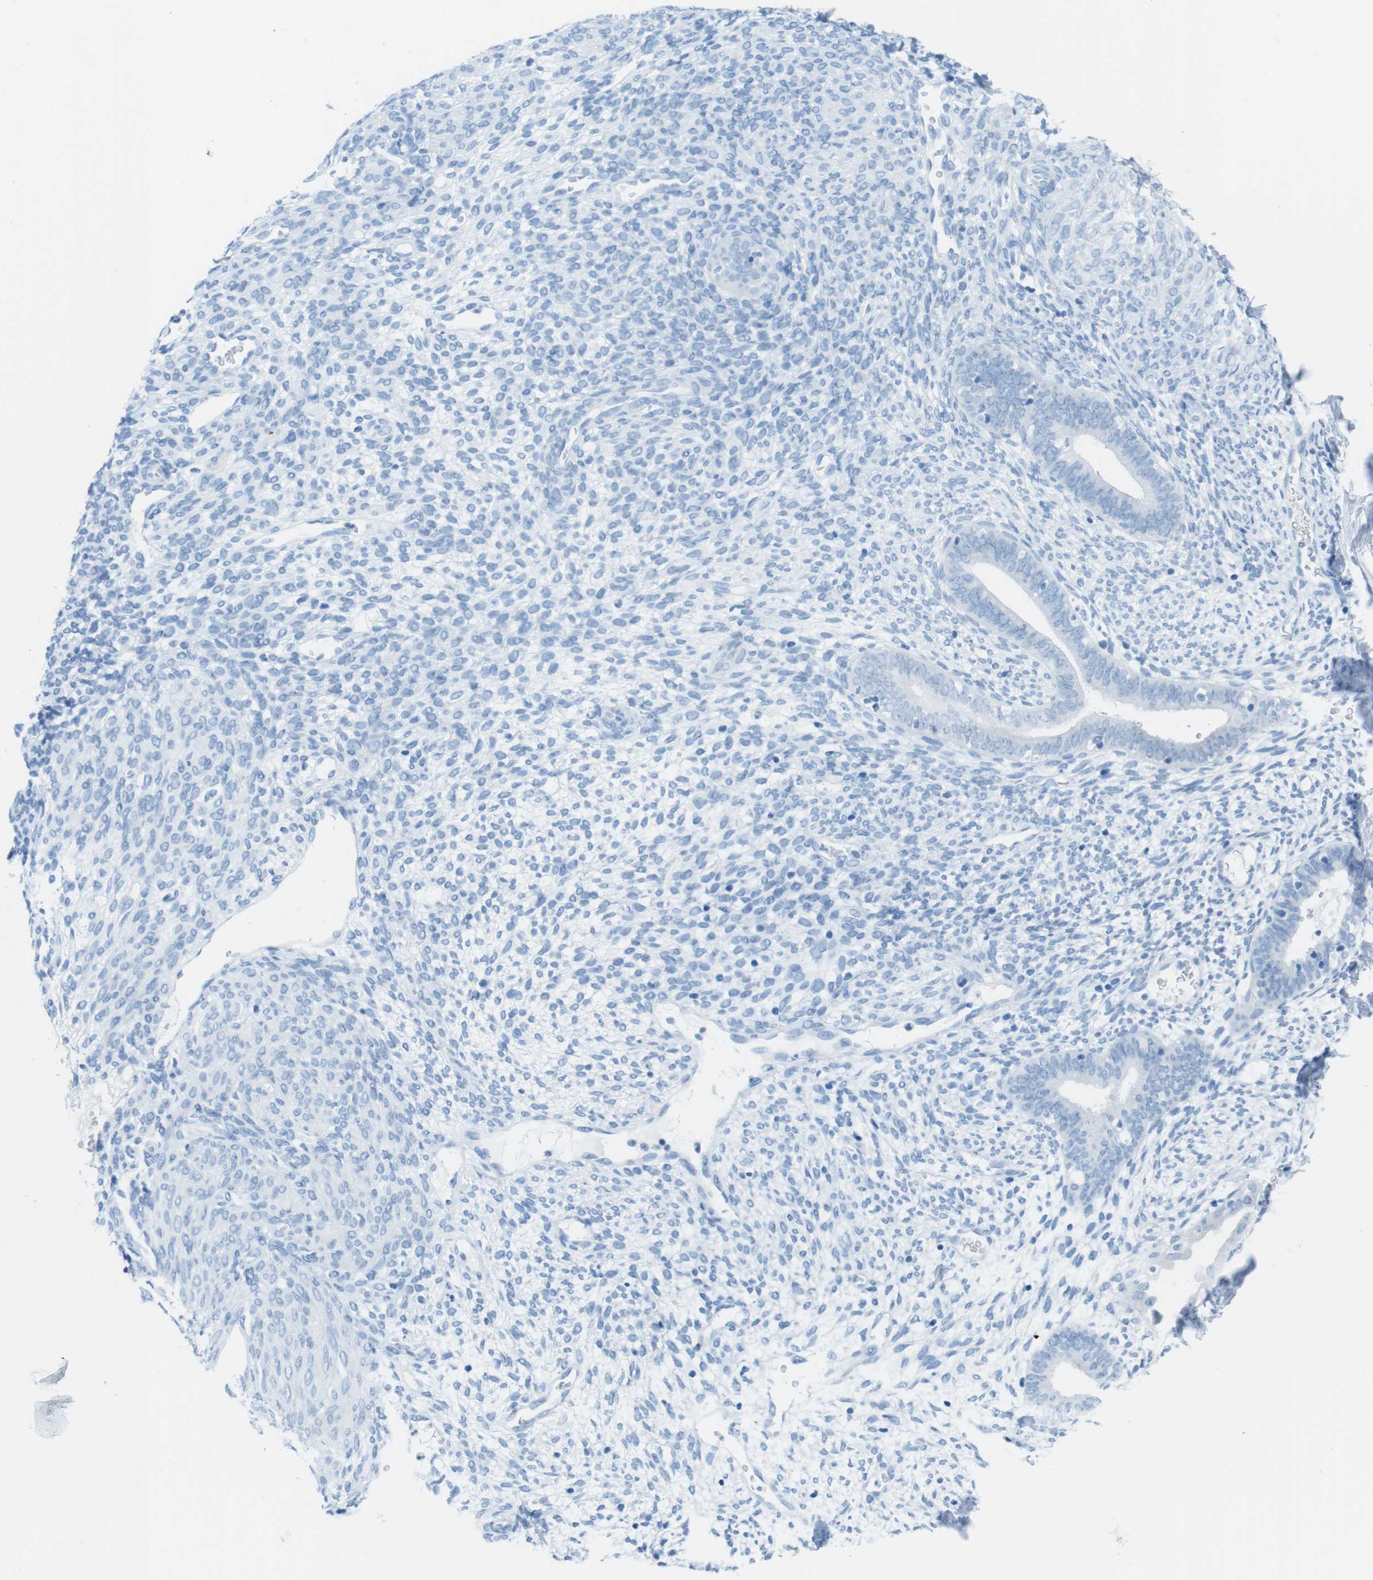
{"staining": {"intensity": "negative", "quantity": "none", "location": "none"}, "tissue": "endometrium", "cell_type": "Cells in endometrial stroma", "image_type": "normal", "snomed": [{"axis": "morphology", "description": "Normal tissue, NOS"}, {"axis": "morphology", "description": "Atrophy, NOS"}, {"axis": "topography", "description": "Uterus"}, {"axis": "topography", "description": "Endometrium"}], "caption": "Immunohistochemical staining of normal endometrium reveals no significant staining in cells in endometrial stroma.", "gene": "GAP43", "patient": {"sex": "female", "age": 68}}